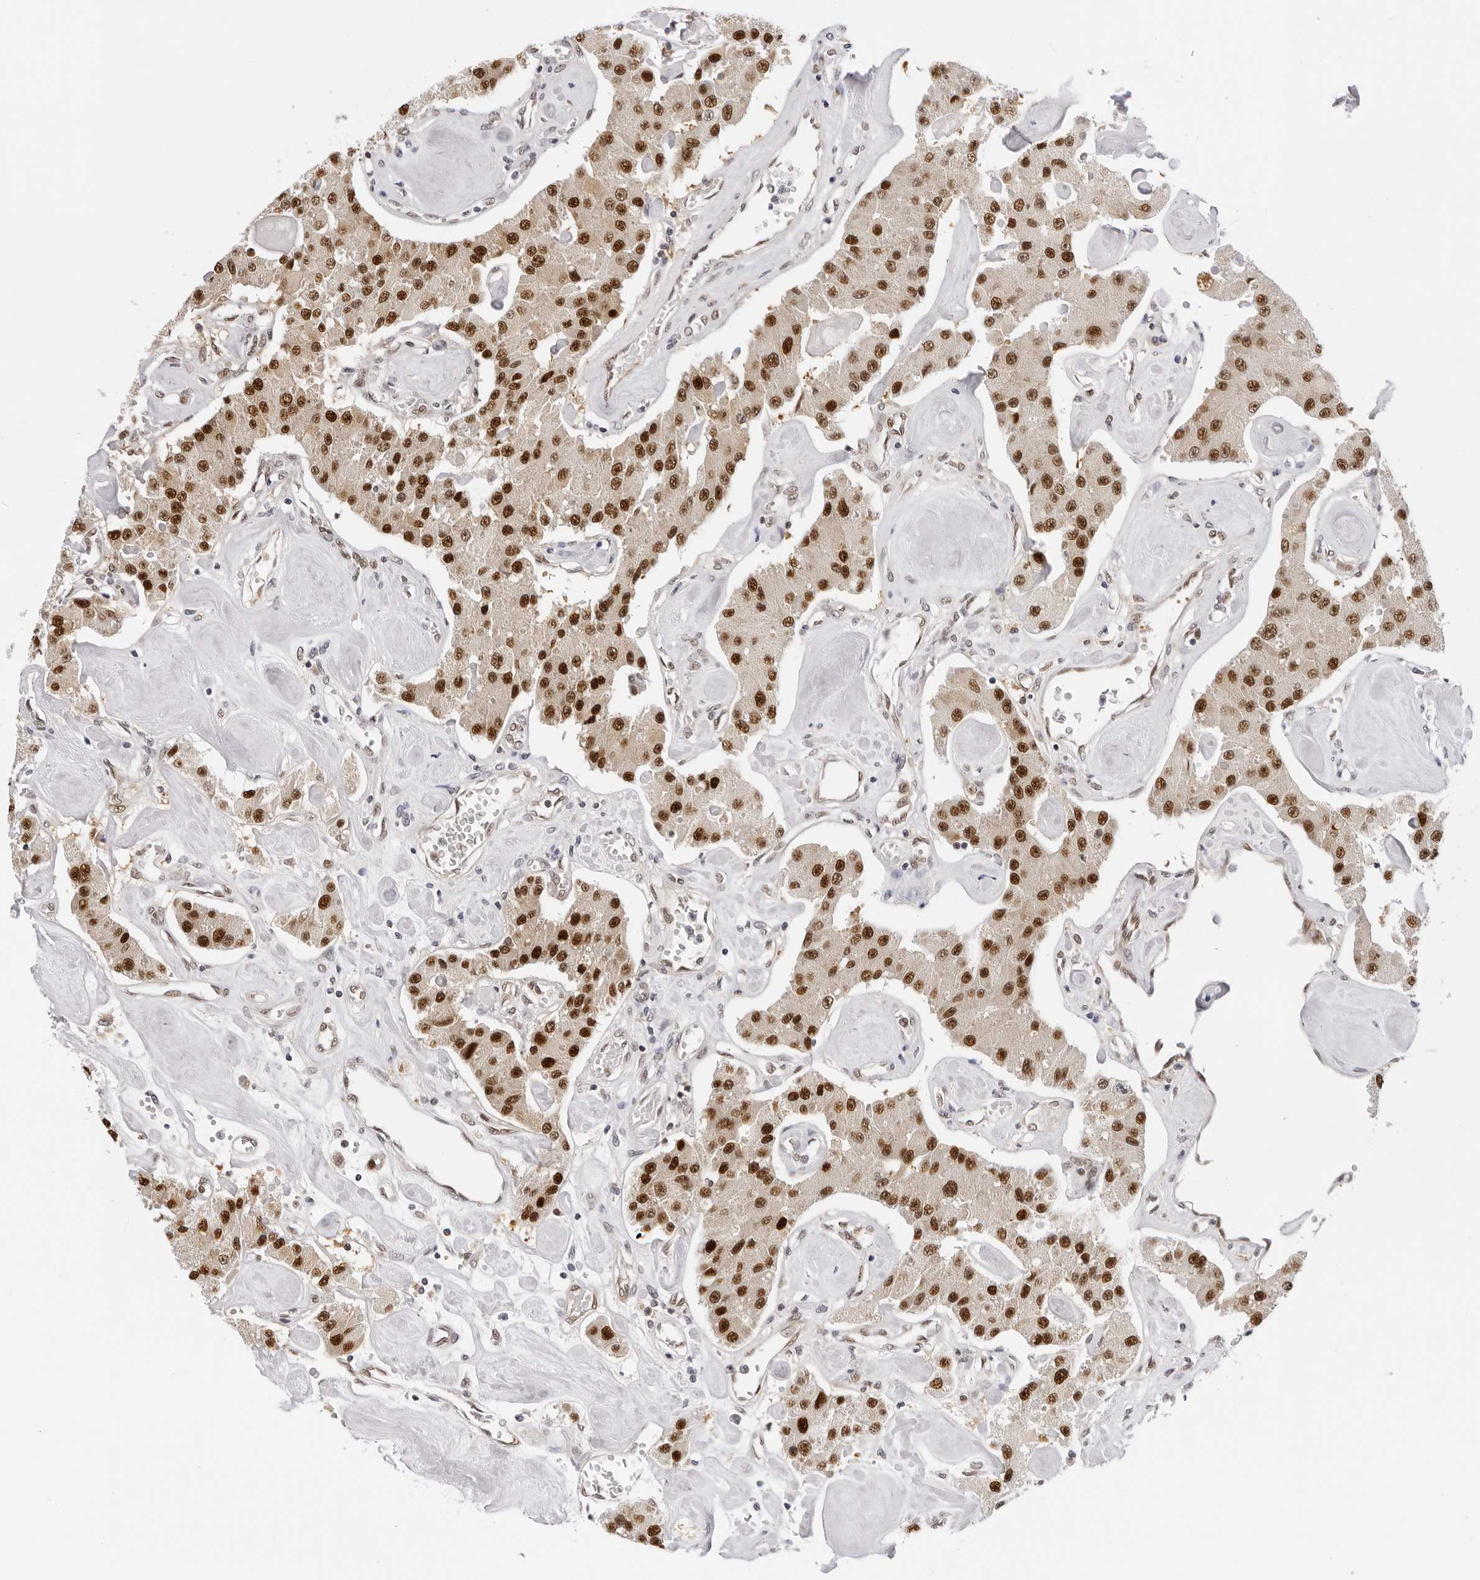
{"staining": {"intensity": "strong", "quantity": ">75%", "location": "nuclear"}, "tissue": "carcinoid", "cell_type": "Tumor cells", "image_type": "cancer", "snomed": [{"axis": "morphology", "description": "Carcinoid, malignant, NOS"}, {"axis": "topography", "description": "Pancreas"}], "caption": "Immunohistochemistry (IHC) histopathology image of carcinoid (malignant) stained for a protein (brown), which exhibits high levels of strong nuclear staining in about >75% of tumor cells.", "gene": "WDR77", "patient": {"sex": "male", "age": 41}}